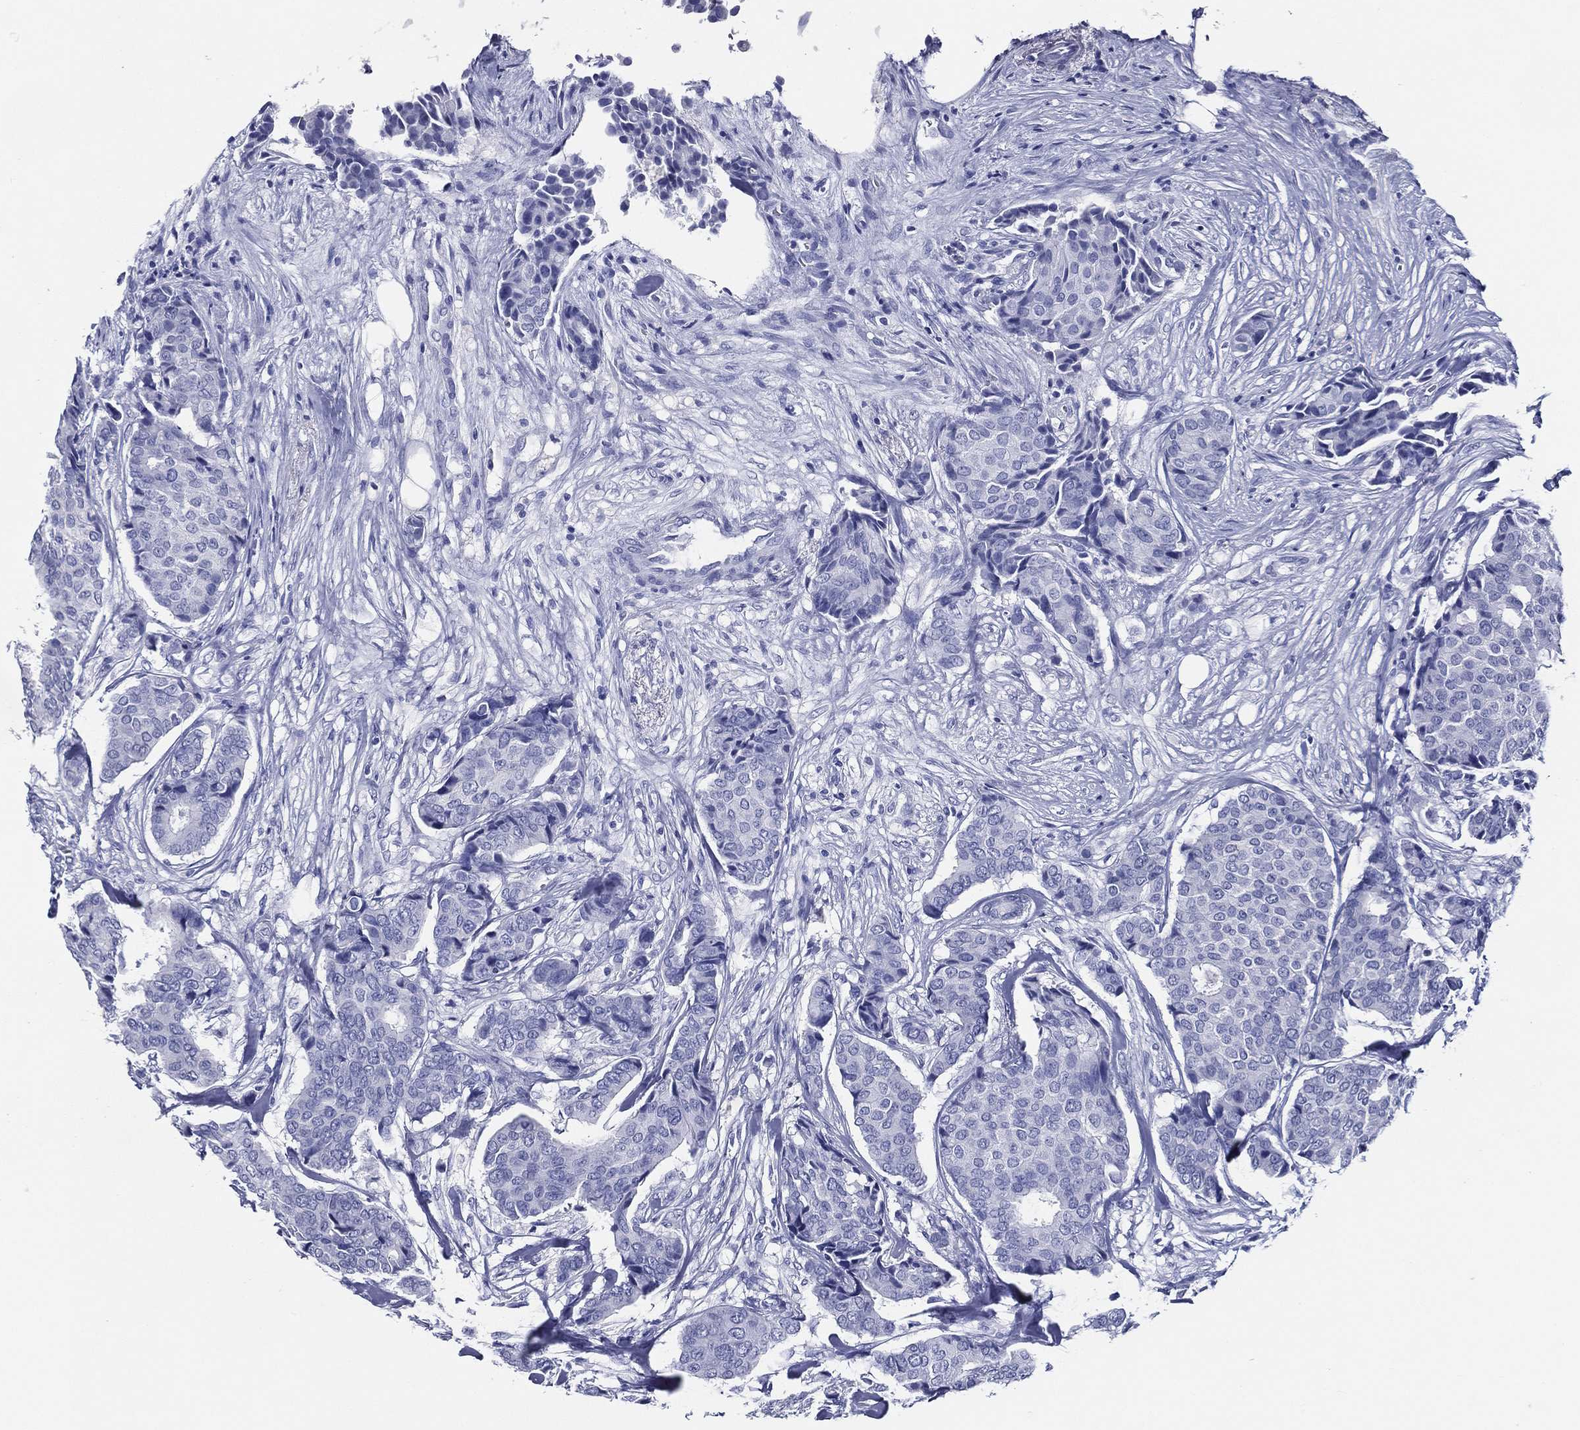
{"staining": {"intensity": "negative", "quantity": "none", "location": "none"}, "tissue": "breast cancer", "cell_type": "Tumor cells", "image_type": "cancer", "snomed": [{"axis": "morphology", "description": "Duct carcinoma"}, {"axis": "topography", "description": "Breast"}], "caption": "Tumor cells show no significant staining in breast infiltrating ductal carcinoma.", "gene": "ACE2", "patient": {"sex": "female", "age": 75}}